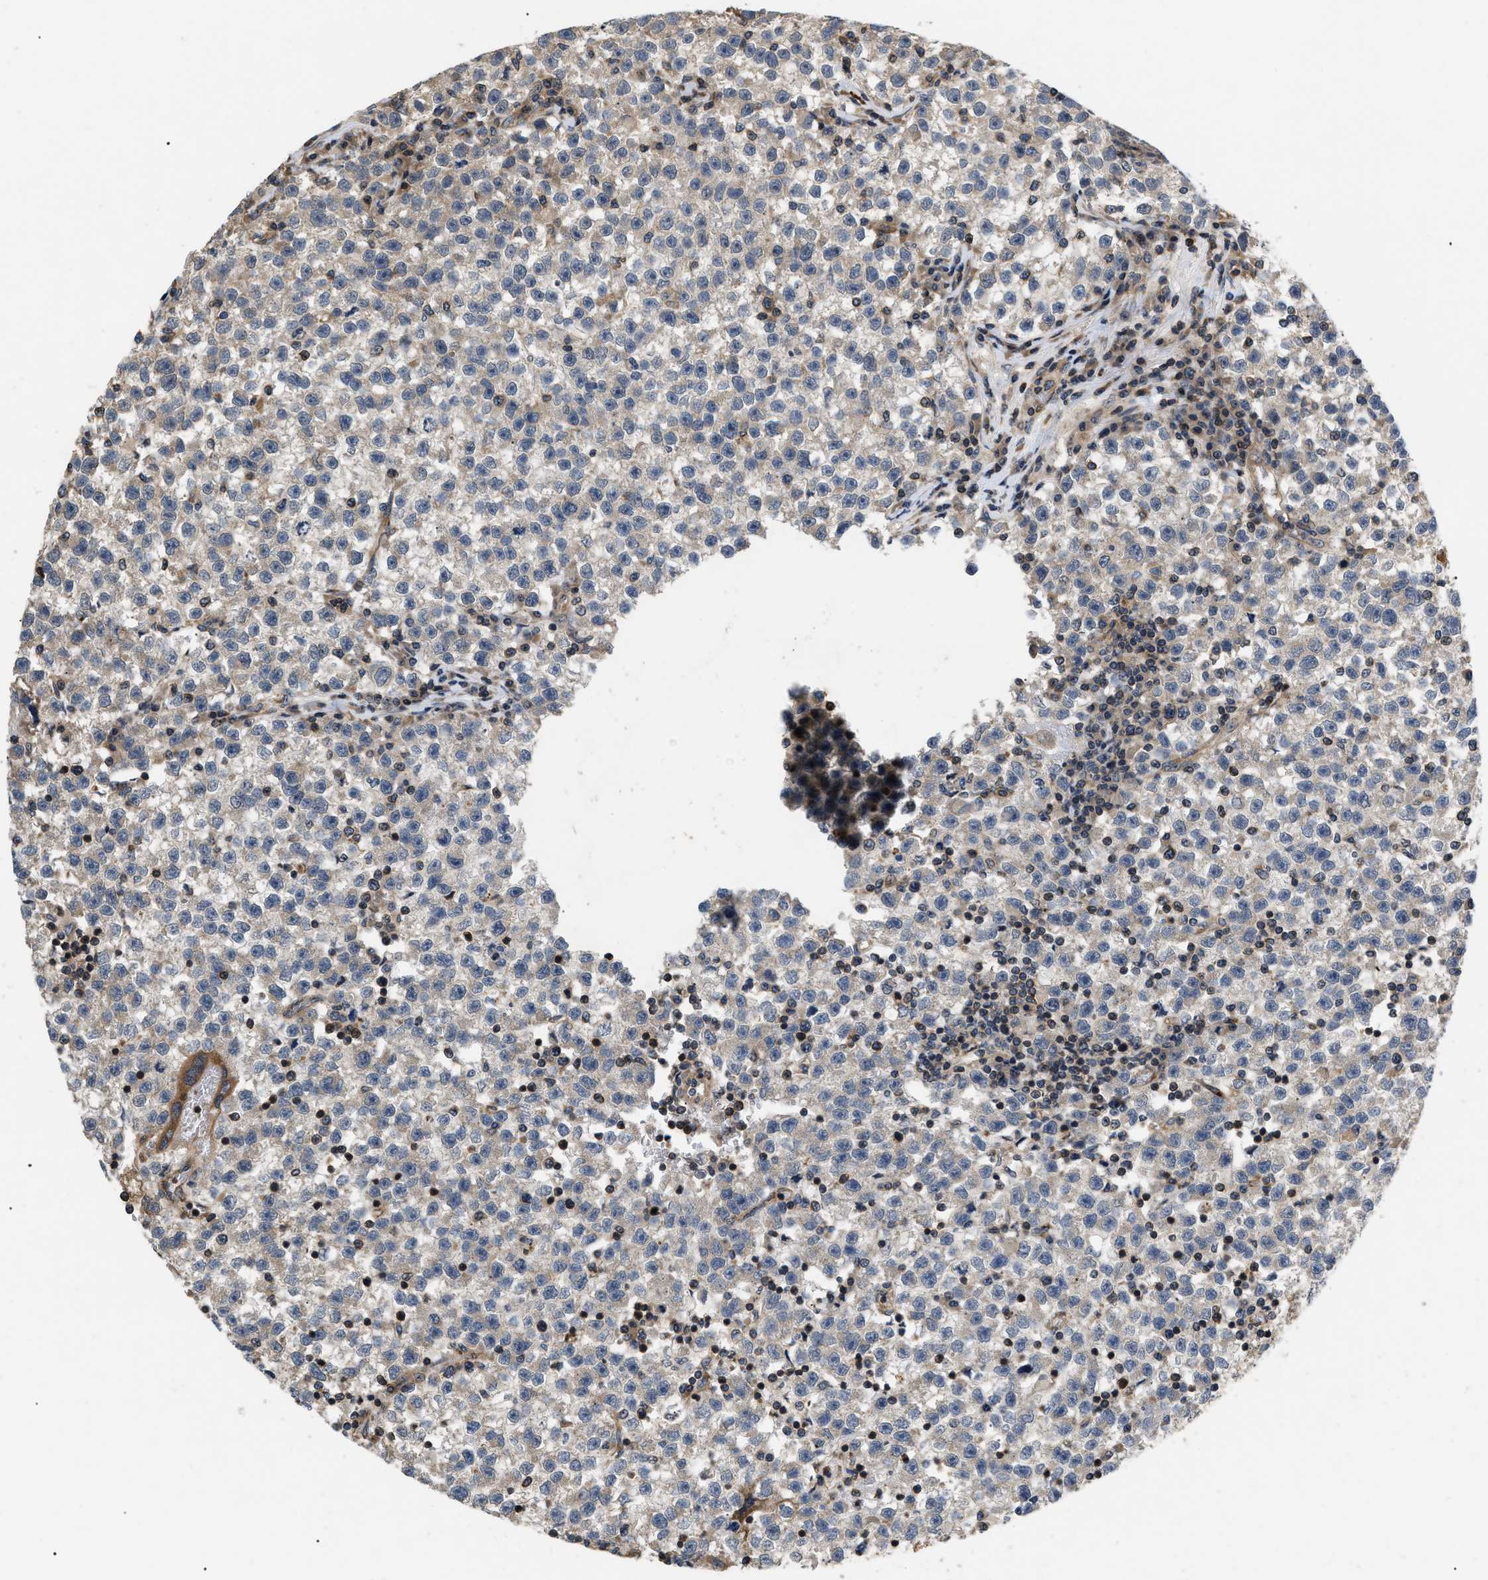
{"staining": {"intensity": "weak", "quantity": "<25%", "location": "cytoplasmic/membranous"}, "tissue": "testis cancer", "cell_type": "Tumor cells", "image_type": "cancer", "snomed": [{"axis": "morphology", "description": "Seminoma, NOS"}, {"axis": "topography", "description": "Testis"}], "caption": "An image of testis cancer stained for a protein exhibits no brown staining in tumor cells.", "gene": "HMGCR", "patient": {"sex": "male", "age": 22}}